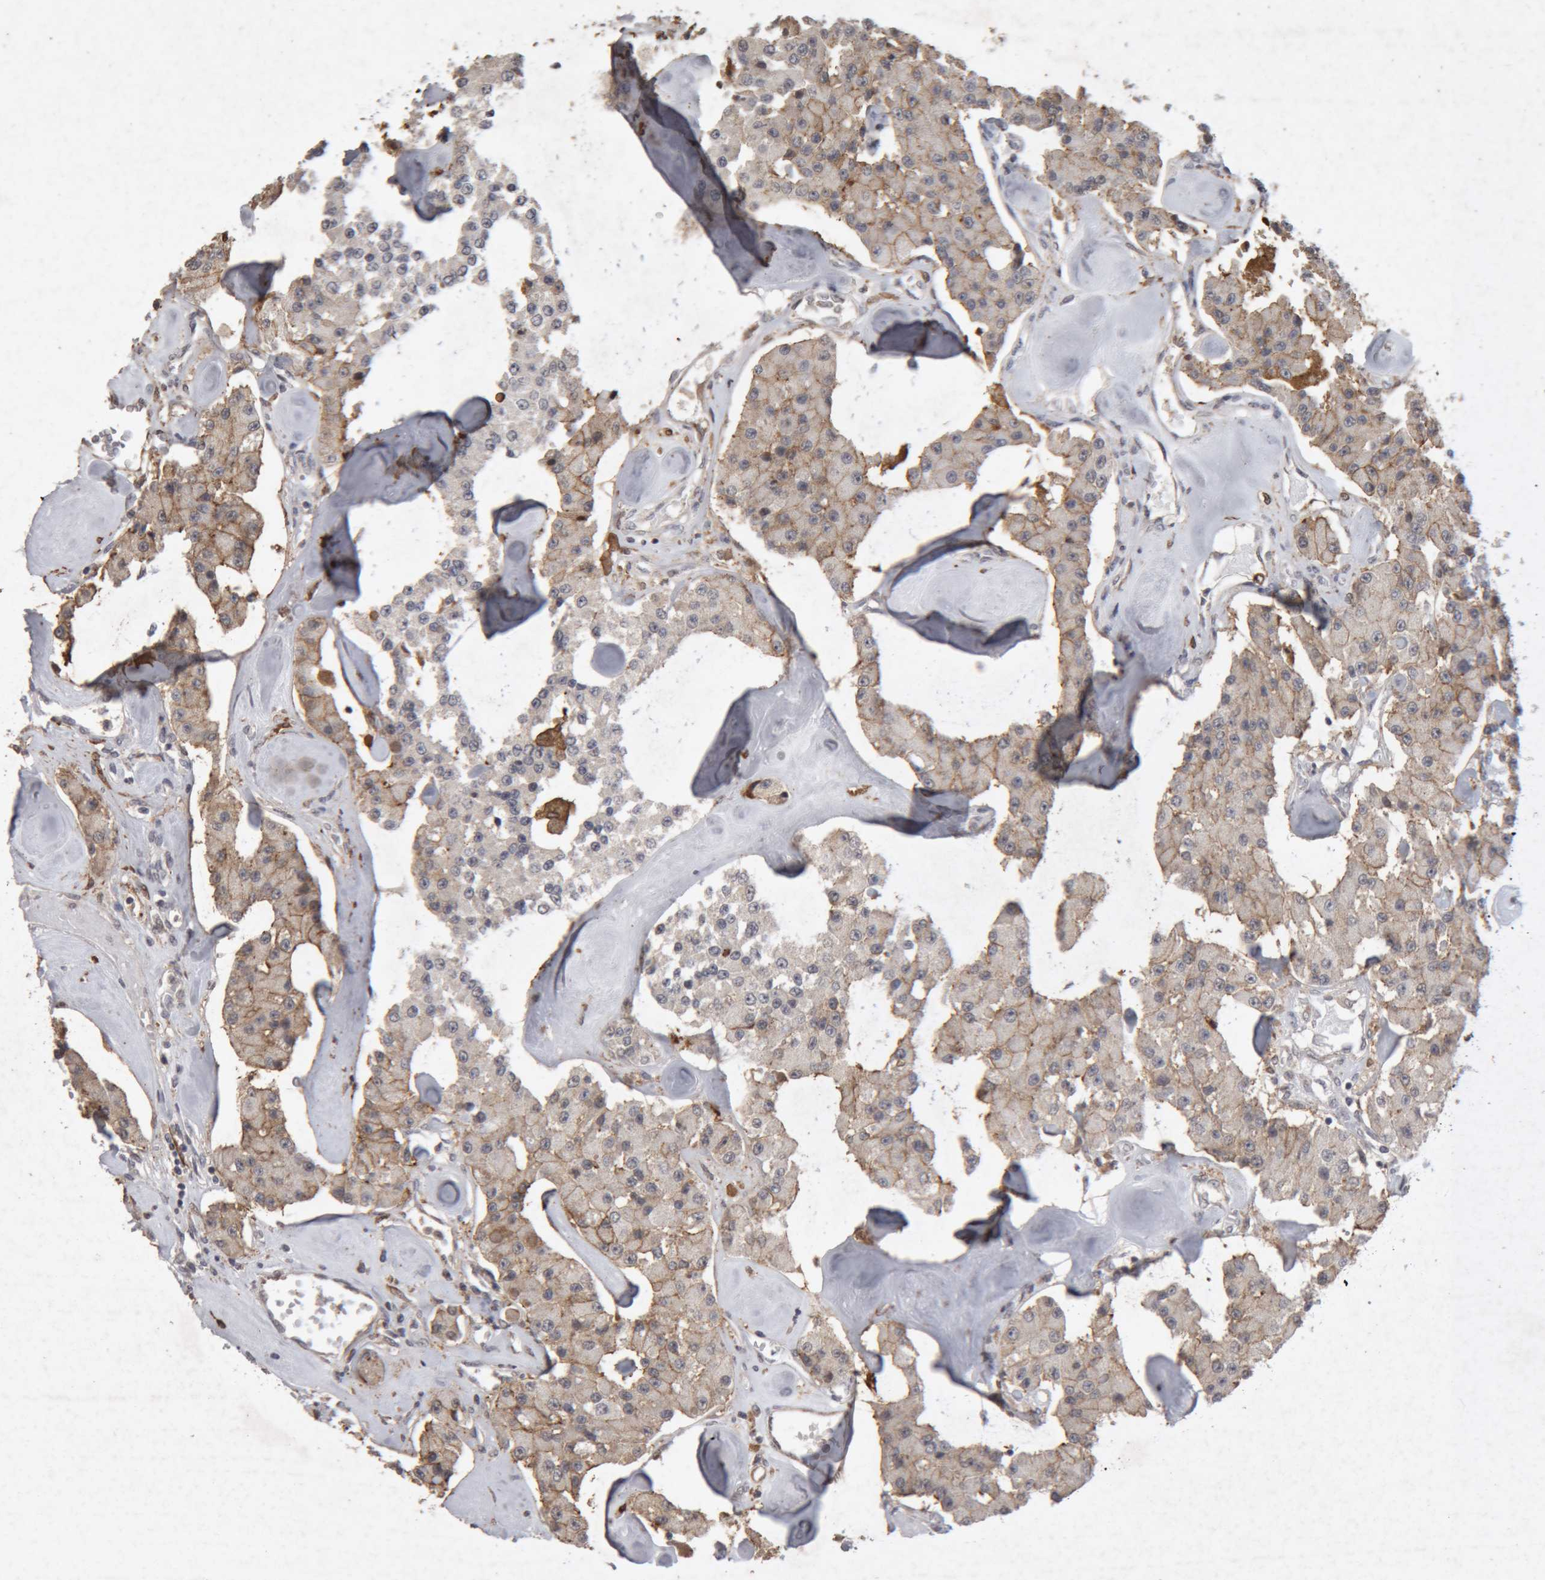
{"staining": {"intensity": "weak", "quantity": ">75%", "location": "cytoplasmic/membranous"}, "tissue": "carcinoid", "cell_type": "Tumor cells", "image_type": "cancer", "snomed": [{"axis": "morphology", "description": "Carcinoid, malignant, NOS"}, {"axis": "topography", "description": "Pancreas"}], "caption": "Immunohistochemical staining of human carcinoid reveals low levels of weak cytoplasmic/membranous staining in approximately >75% of tumor cells.", "gene": "MEP1A", "patient": {"sex": "male", "age": 41}}